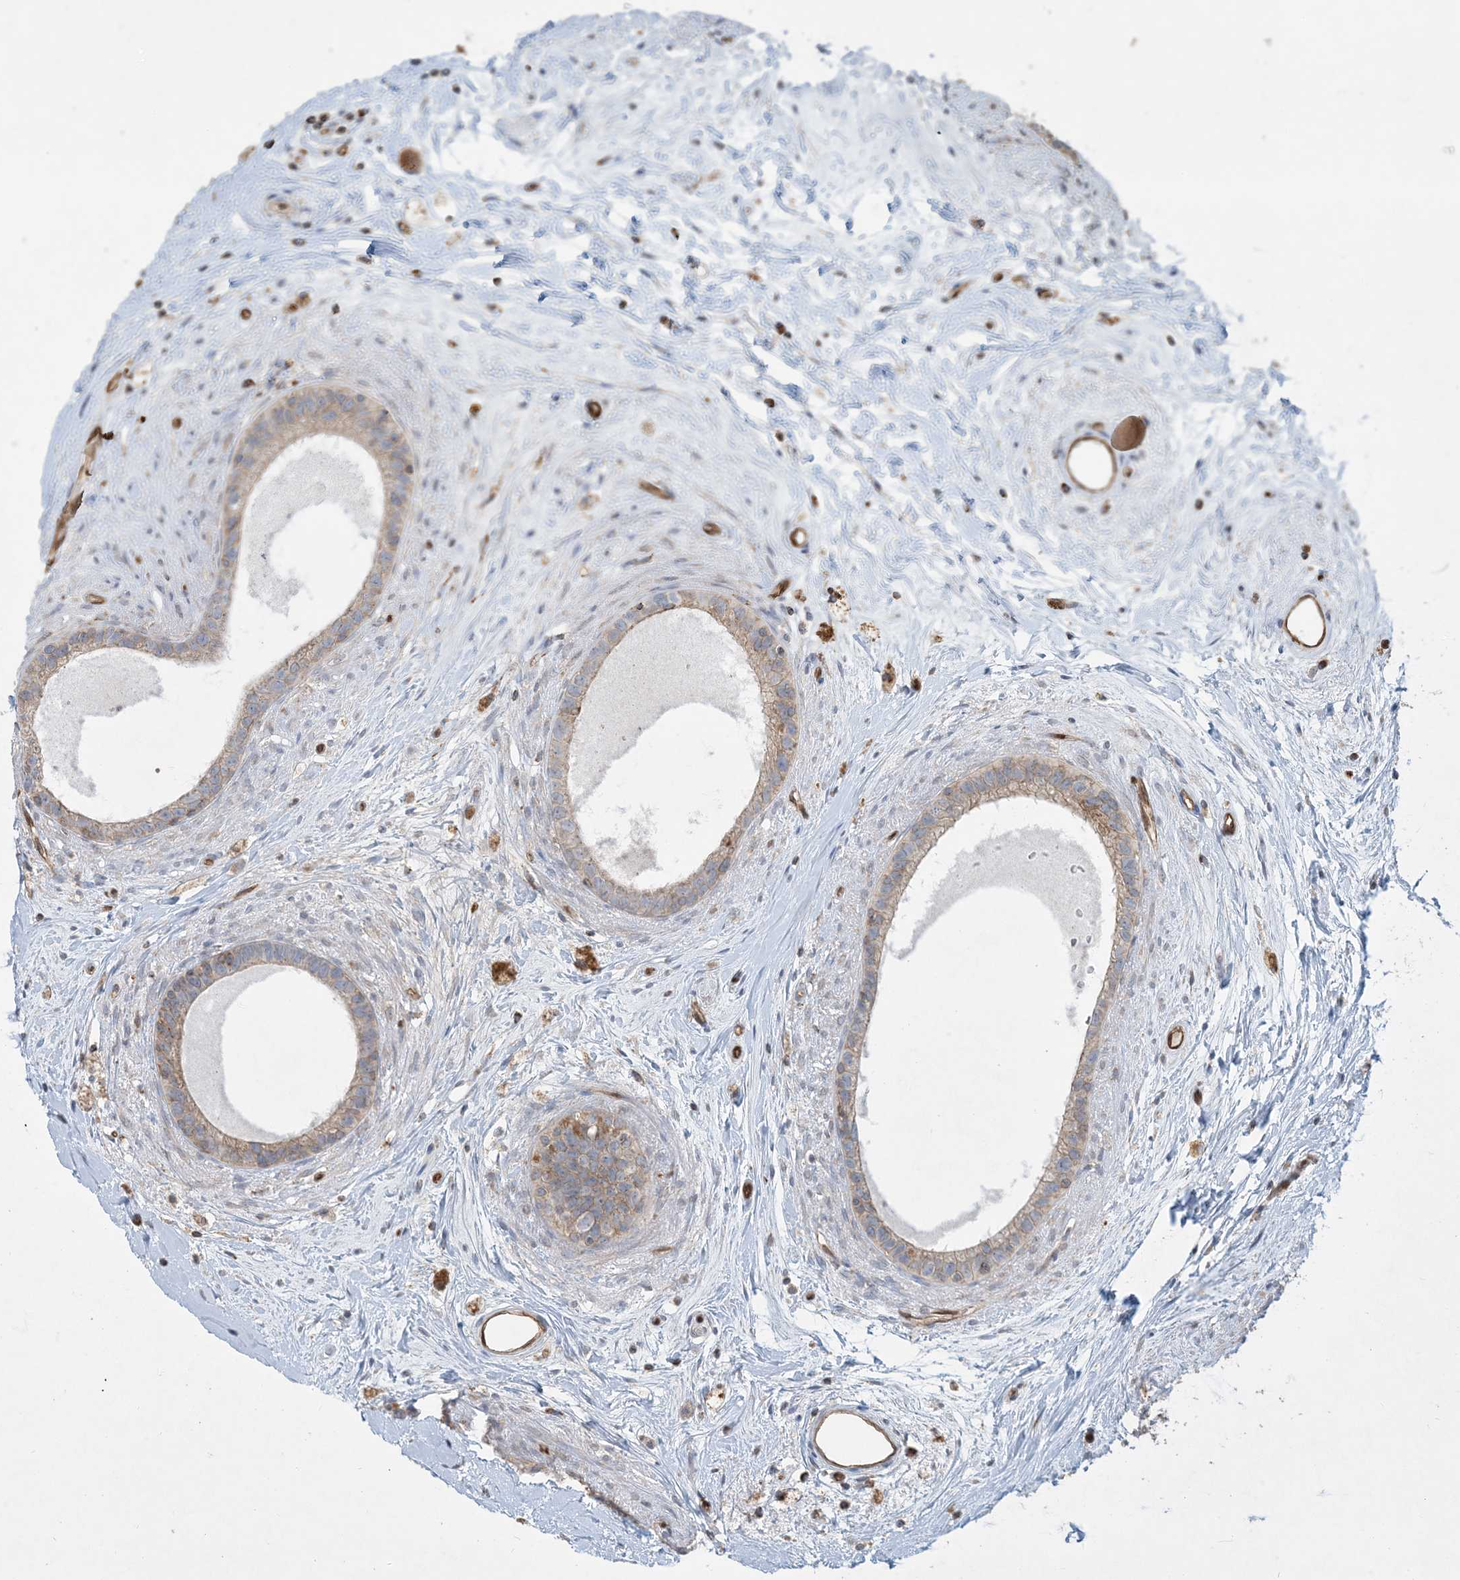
{"staining": {"intensity": "weak", "quantity": ">75%", "location": "cytoplasmic/membranous"}, "tissue": "epididymis", "cell_type": "Glandular cells", "image_type": "normal", "snomed": [{"axis": "morphology", "description": "Normal tissue, NOS"}, {"axis": "topography", "description": "Epididymis"}], "caption": "Epididymis stained with DAB IHC exhibits low levels of weak cytoplasmic/membranous staining in about >75% of glandular cells.", "gene": "PPM1F", "patient": {"sex": "male", "age": 80}}